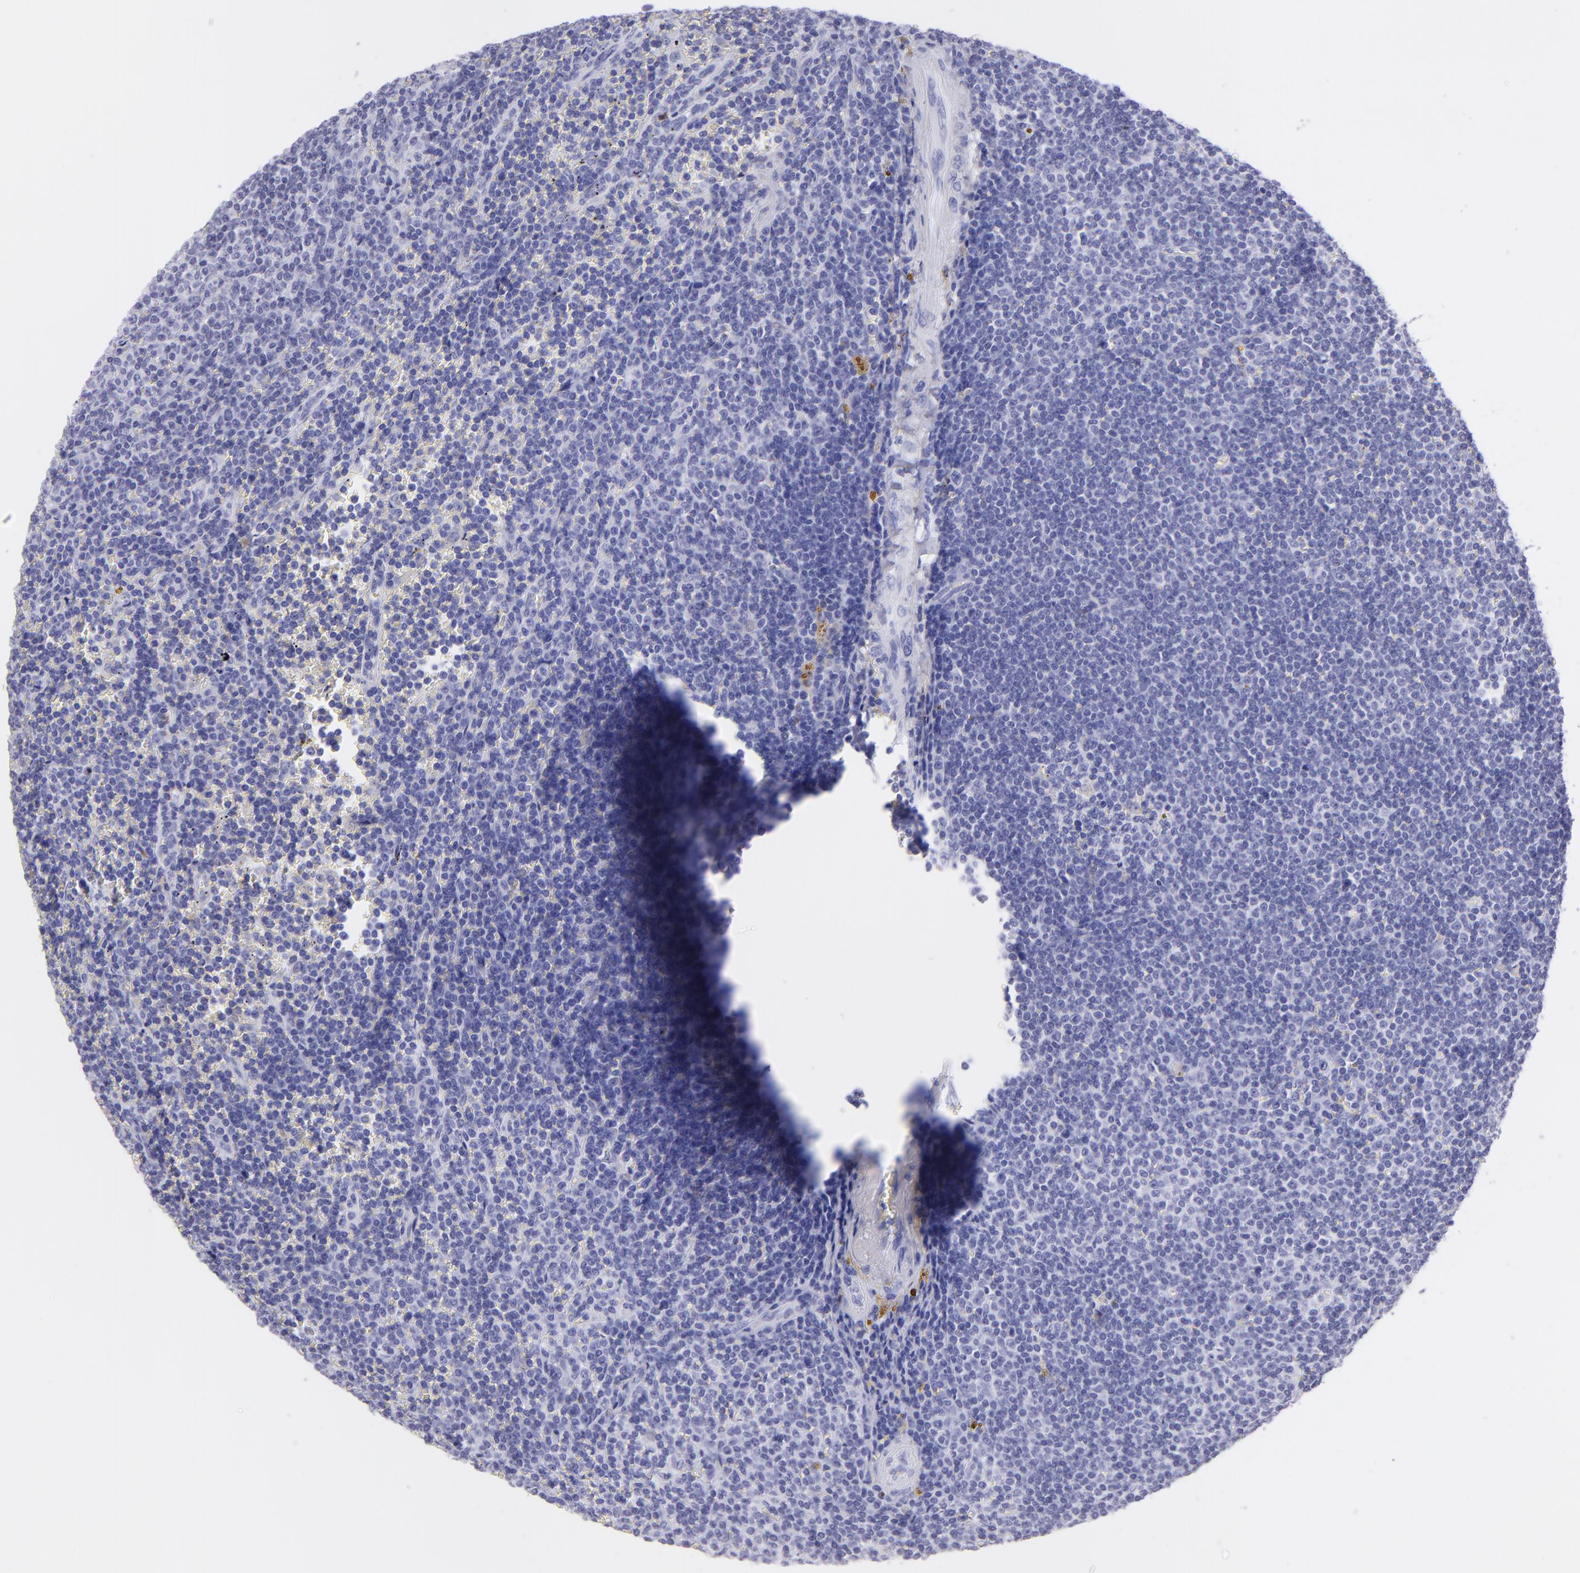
{"staining": {"intensity": "negative", "quantity": "none", "location": "none"}, "tissue": "lymphoma", "cell_type": "Tumor cells", "image_type": "cancer", "snomed": [{"axis": "morphology", "description": "Malignant lymphoma, non-Hodgkin's type, Low grade"}, {"axis": "topography", "description": "Spleen"}], "caption": "DAB (3,3'-diaminobenzidine) immunohistochemical staining of human malignant lymphoma, non-Hodgkin's type (low-grade) shows no significant staining in tumor cells.", "gene": "SLC1A3", "patient": {"sex": "male", "age": 80}}